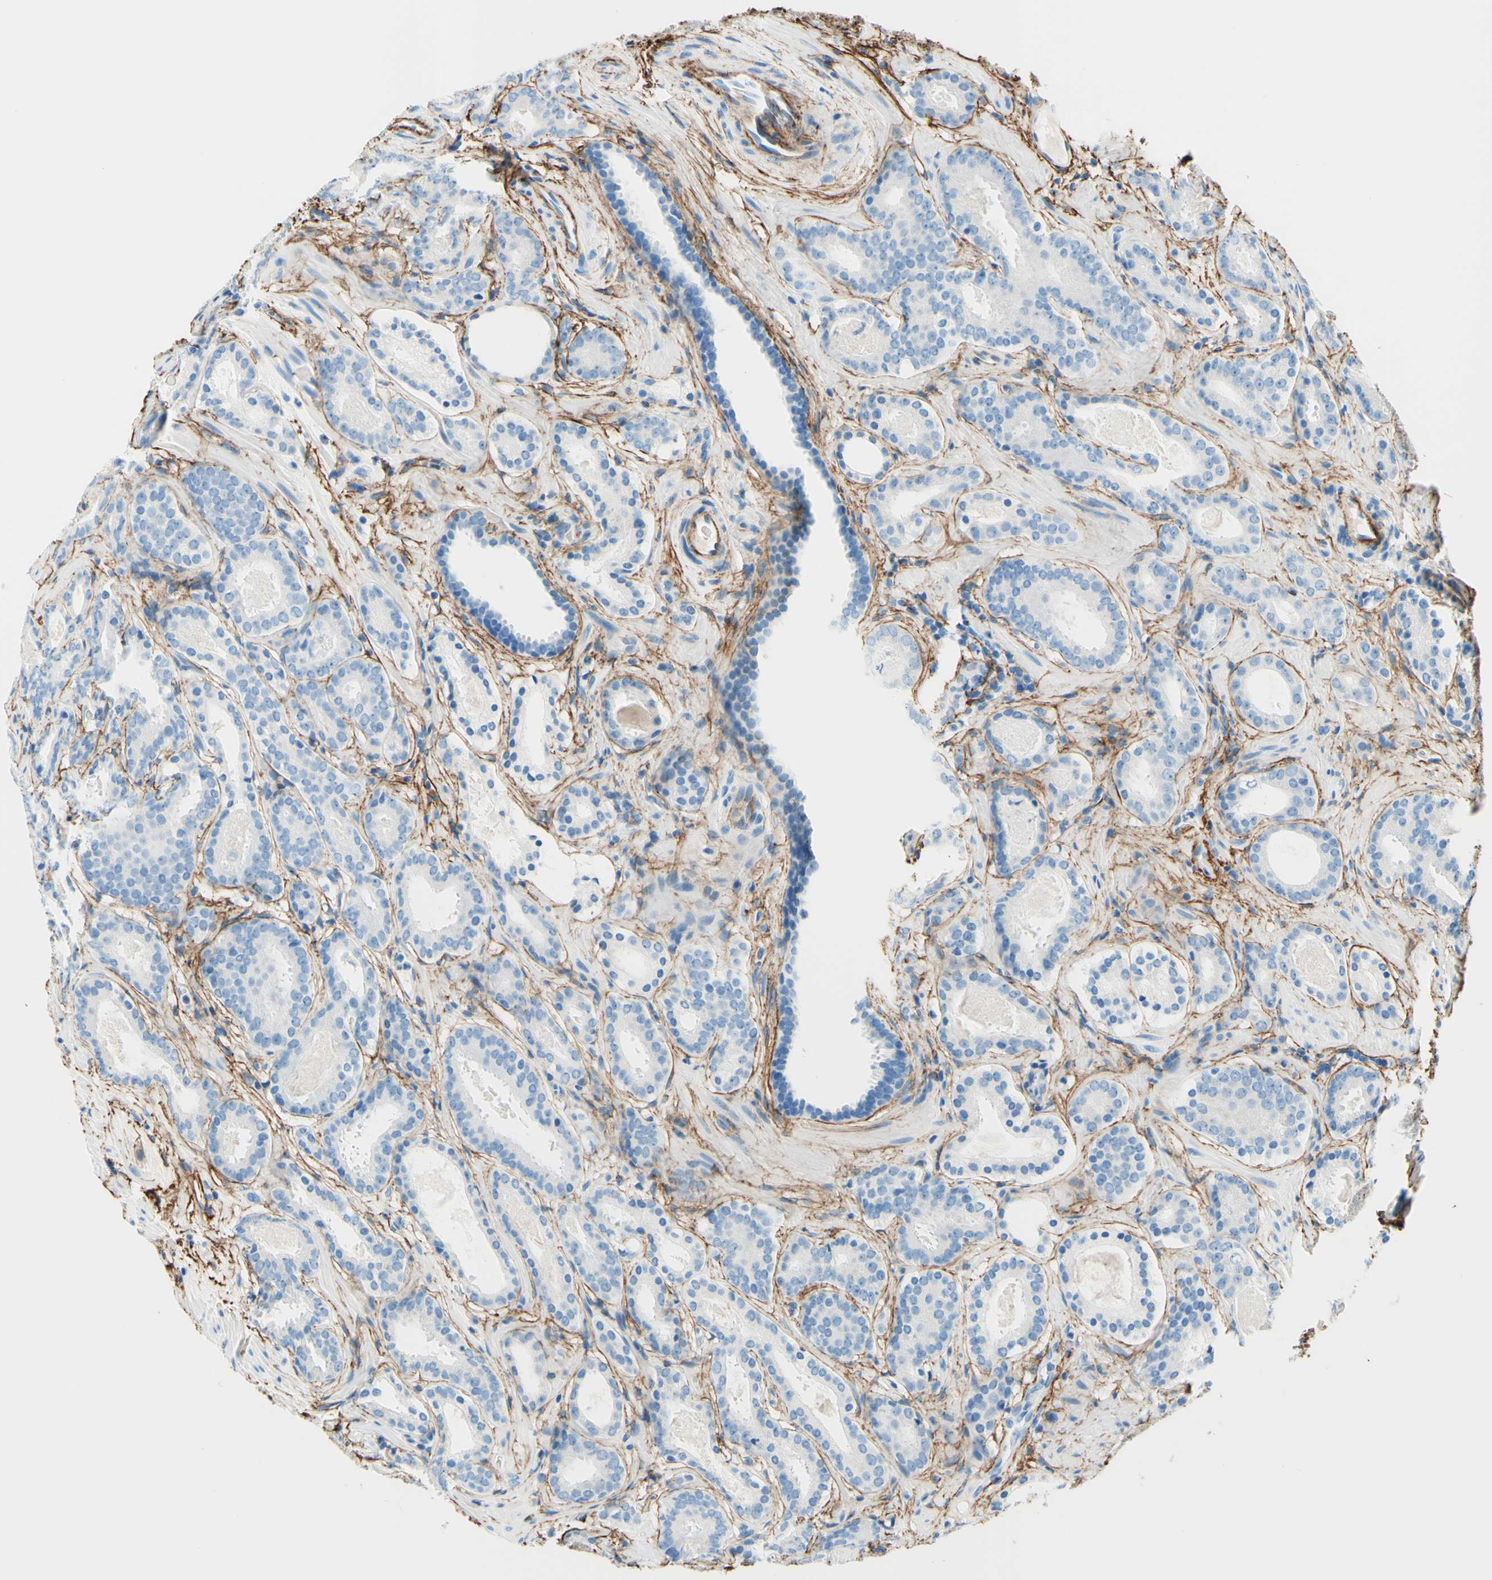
{"staining": {"intensity": "negative", "quantity": "none", "location": "none"}, "tissue": "prostate cancer", "cell_type": "Tumor cells", "image_type": "cancer", "snomed": [{"axis": "morphology", "description": "Adenocarcinoma, Low grade"}, {"axis": "topography", "description": "Prostate"}], "caption": "Histopathology image shows no protein expression in tumor cells of prostate adenocarcinoma (low-grade) tissue.", "gene": "MFAP5", "patient": {"sex": "male", "age": 69}}